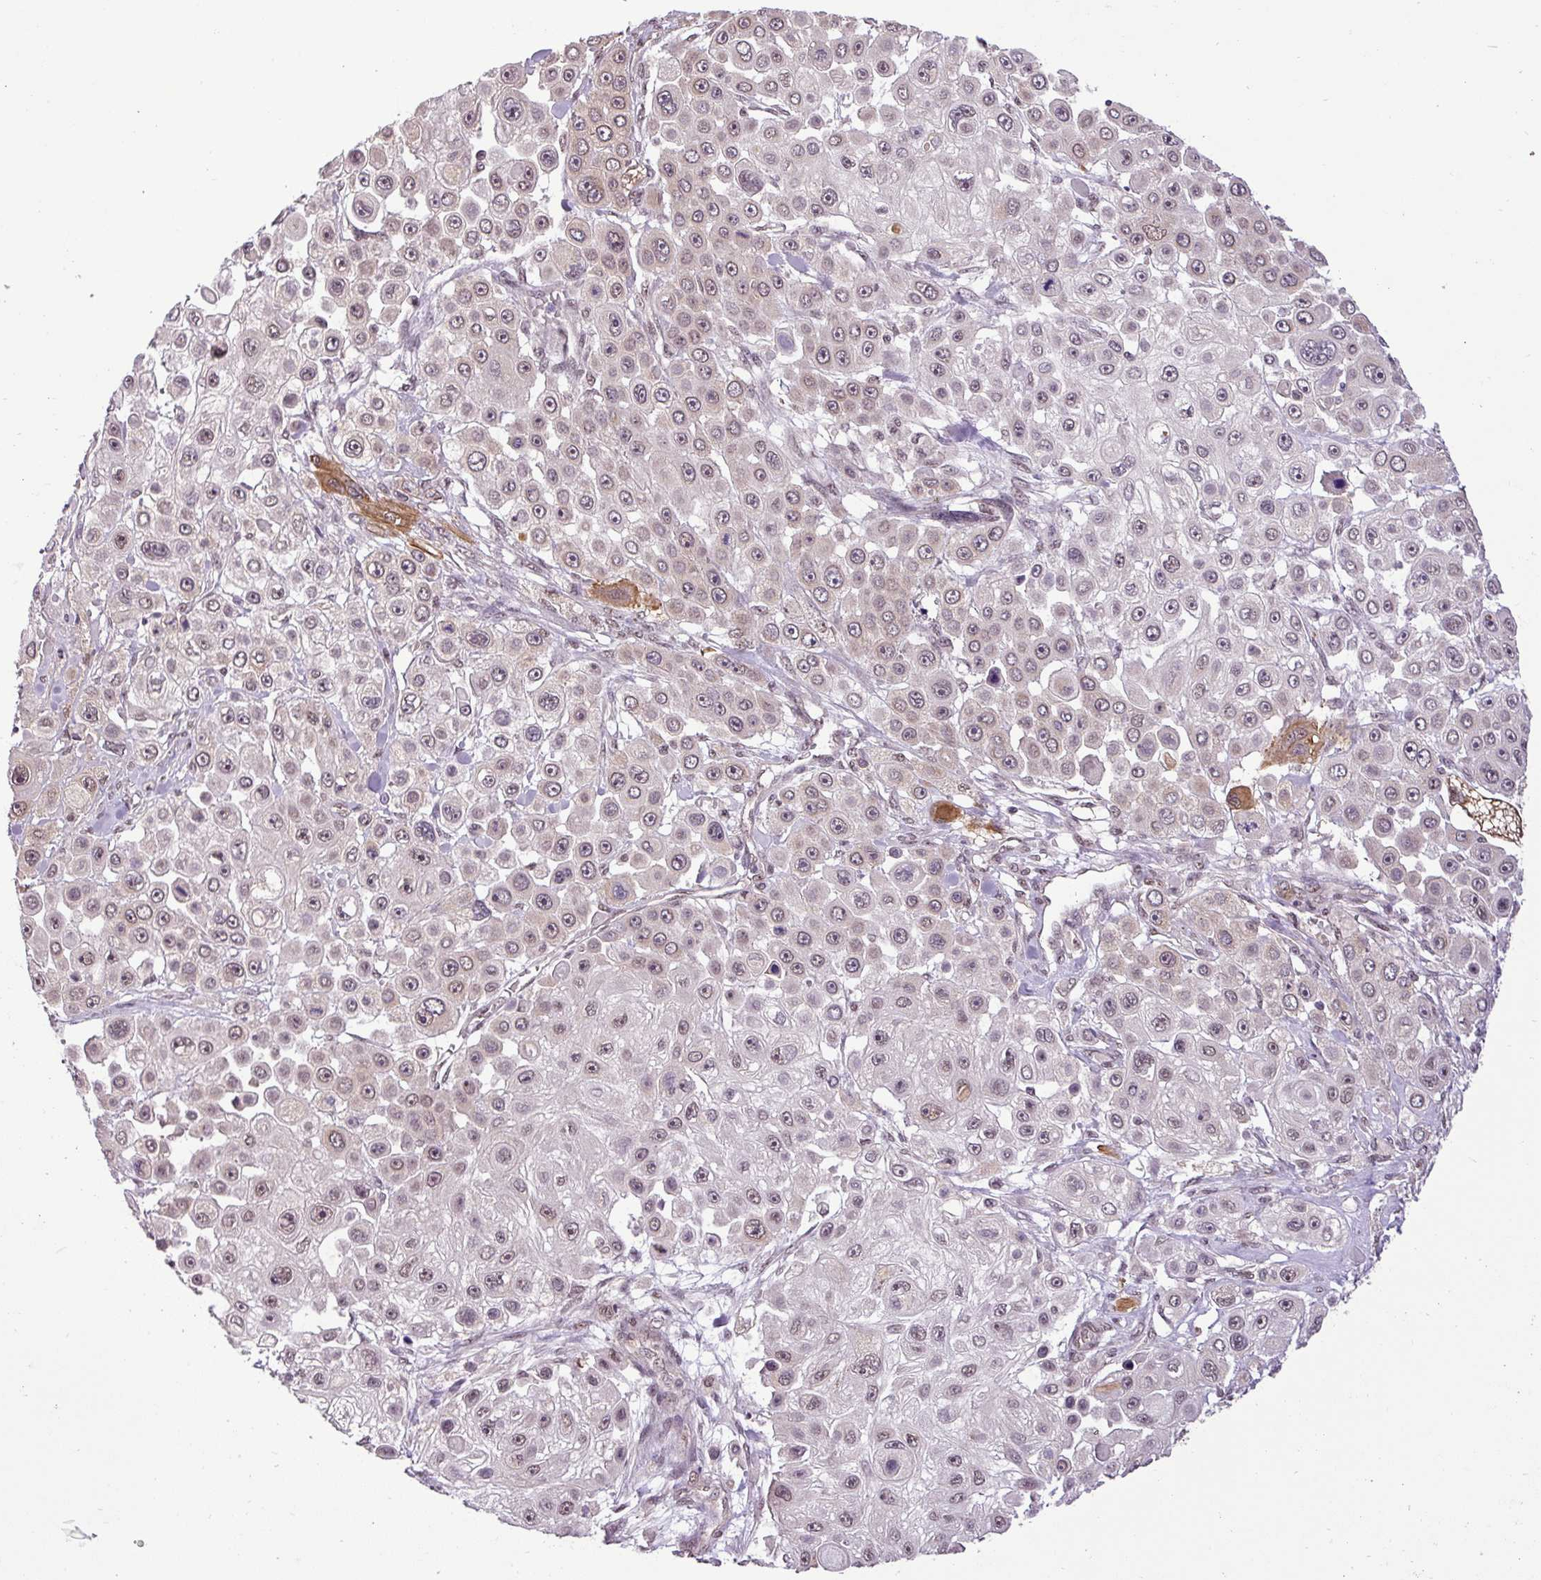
{"staining": {"intensity": "weak", "quantity": ">75%", "location": "nuclear"}, "tissue": "skin cancer", "cell_type": "Tumor cells", "image_type": "cancer", "snomed": [{"axis": "morphology", "description": "Squamous cell carcinoma, NOS"}, {"axis": "topography", "description": "Skin"}], "caption": "Human skin cancer stained for a protein (brown) displays weak nuclear positive positivity in about >75% of tumor cells.", "gene": "MFHAS1", "patient": {"sex": "male", "age": 67}}